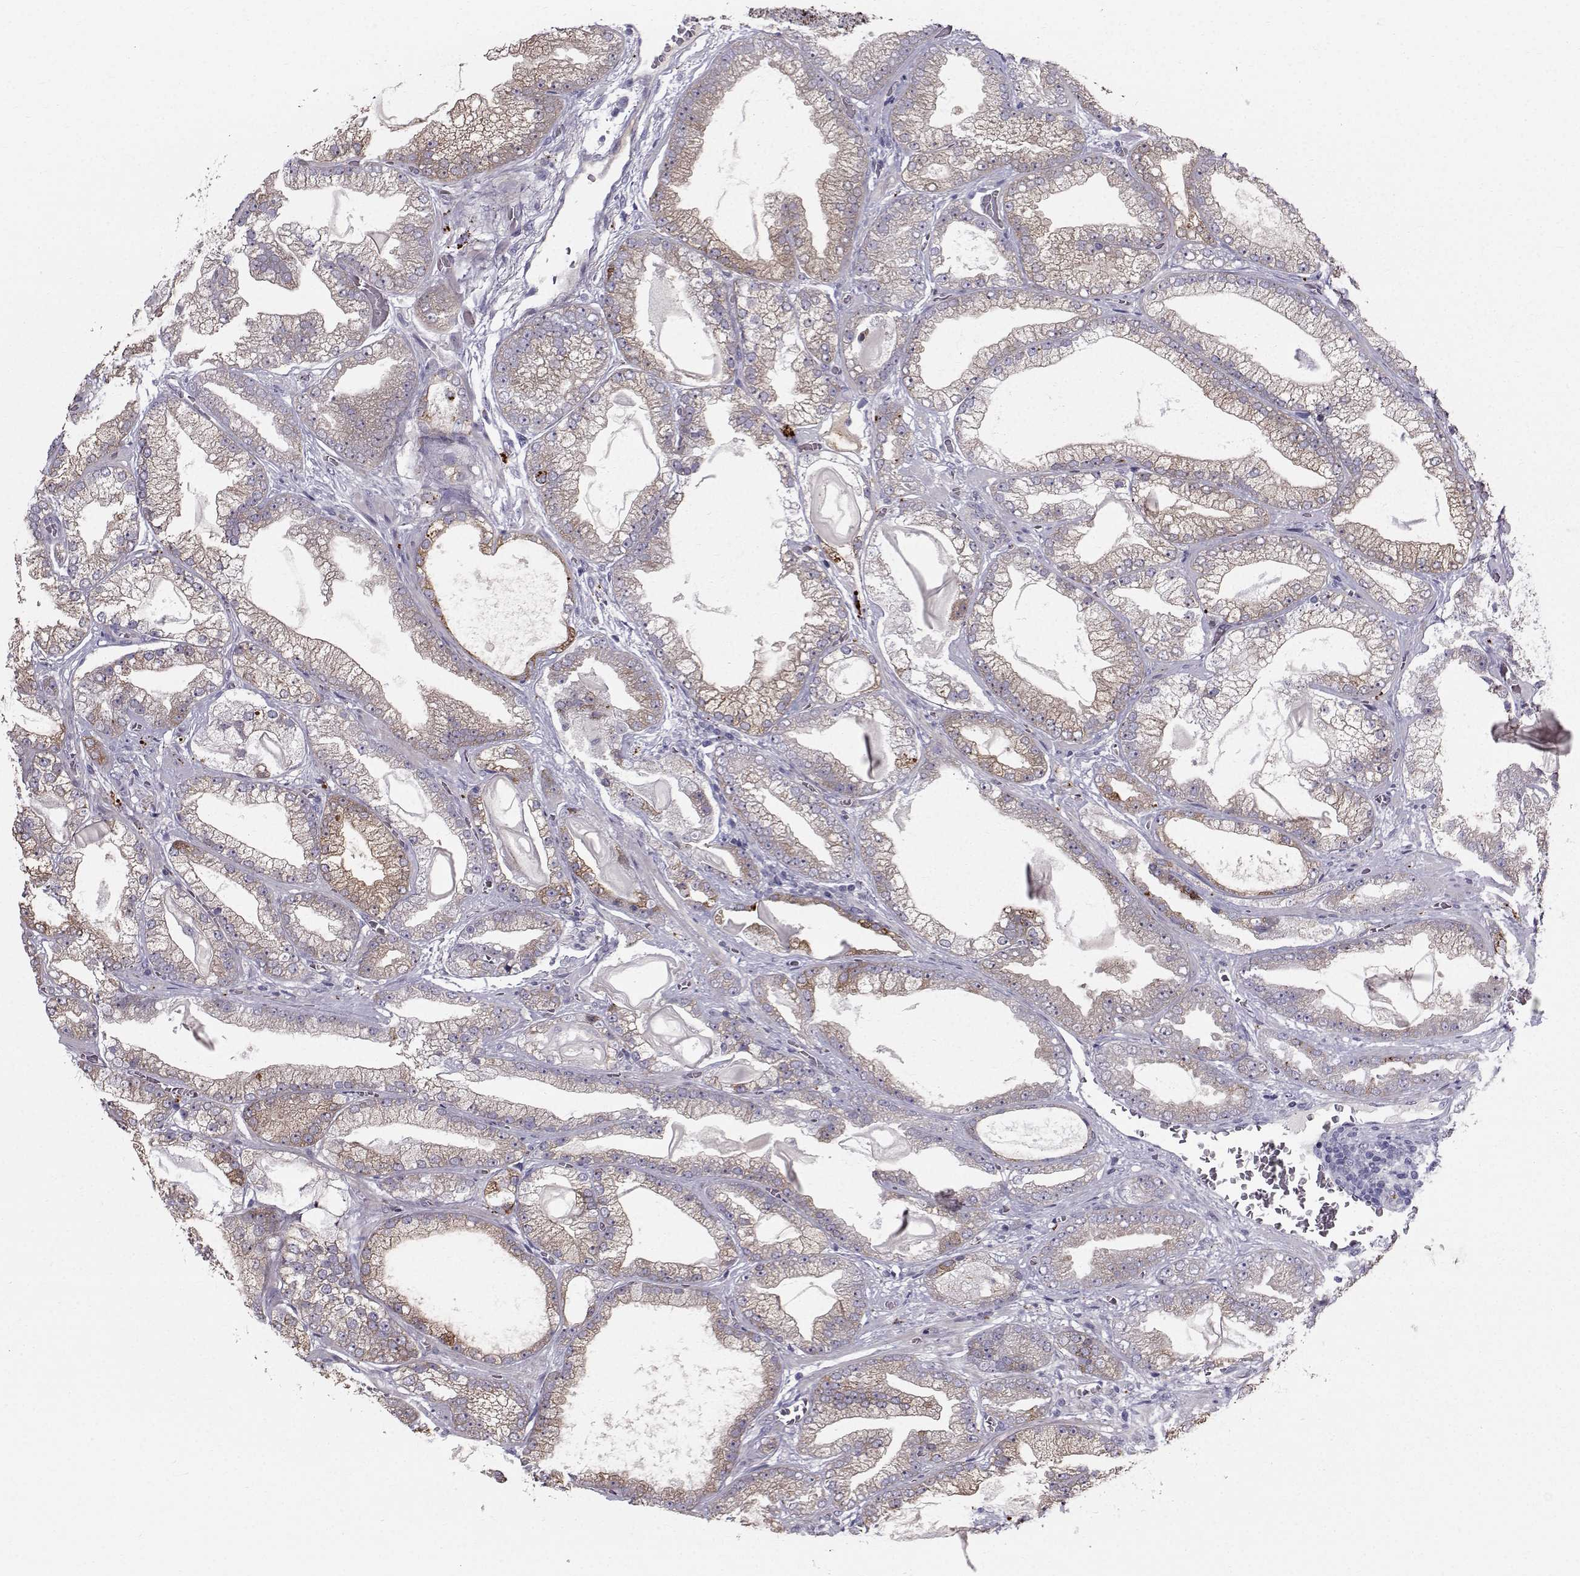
{"staining": {"intensity": "weak", "quantity": "25%-75%", "location": "cytoplasmic/membranous"}, "tissue": "prostate cancer", "cell_type": "Tumor cells", "image_type": "cancer", "snomed": [{"axis": "morphology", "description": "Adenocarcinoma, Low grade"}, {"axis": "topography", "description": "Prostate"}], "caption": "Protein staining of low-grade adenocarcinoma (prostate) tissue displays weak cytoplasmic/membranous expression in about 25%-75% of tumor cells.", "gene": "CALCR", "patient": {"sex": "male", "age": 57}}